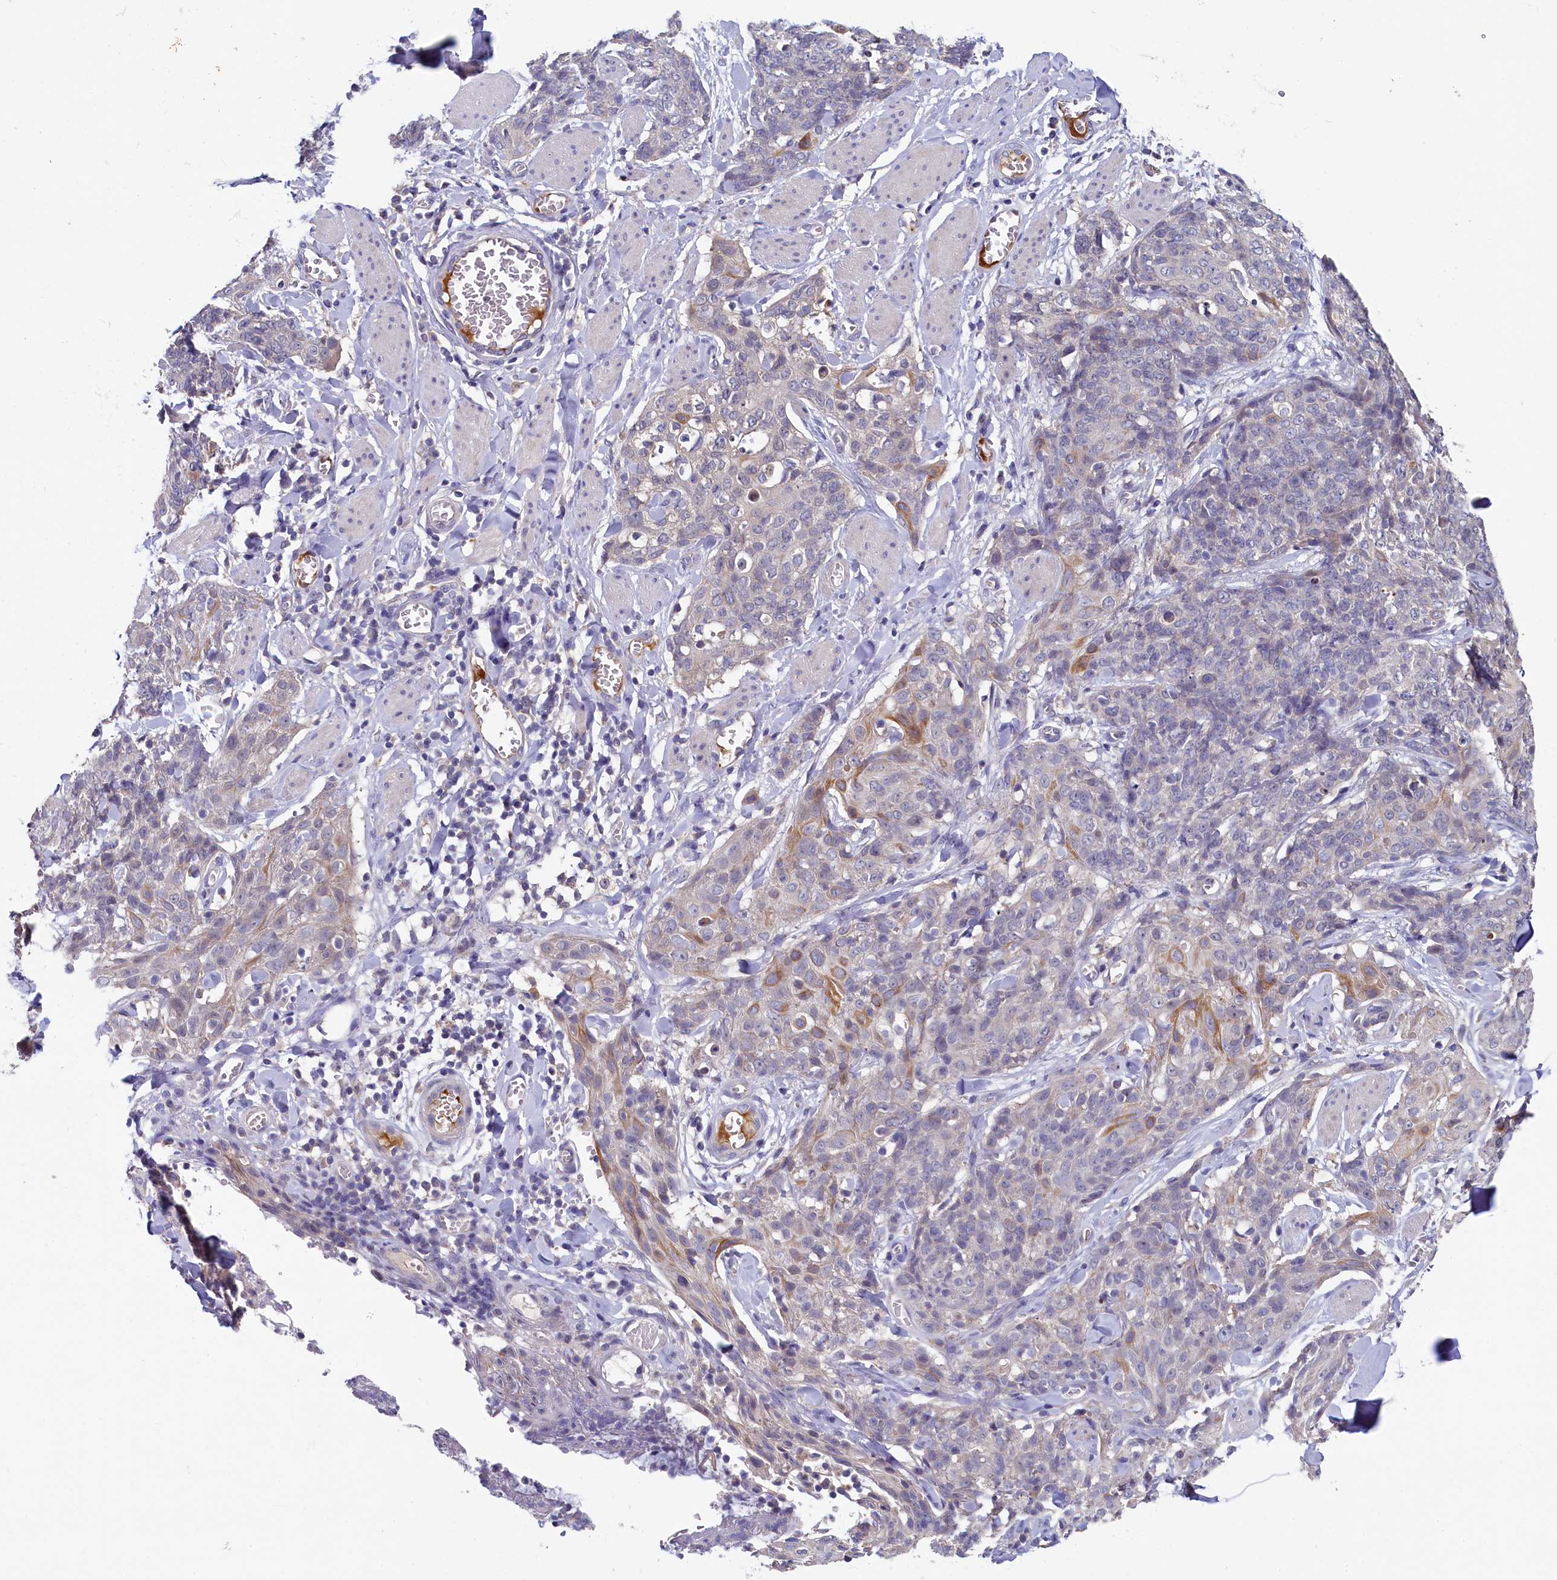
{"staining": {"intensity": "moderate", "quantity": "<25%", "location": "cytoplasmic/membranous"}, "tissue": "skin cancer", "cell_type": "Tumor cells", "image_type": "cancer", "snomed": [{"axis": "morphology", "description": "Squamous cell carcinoma, NOS"}, {"axis": "topography", "description": "Skin"}, {"axis": "topography", "description": "Vulva"}], "caption": "High-power microscopy captured an IHC photomicrograph of squamous cell carcinoma (skin), revealing moderate cytoplasmic/membranous staining in about <25% of tumor cells.", "gene": "SPINK9", "patient": {"sex": "female", "age": 85}}